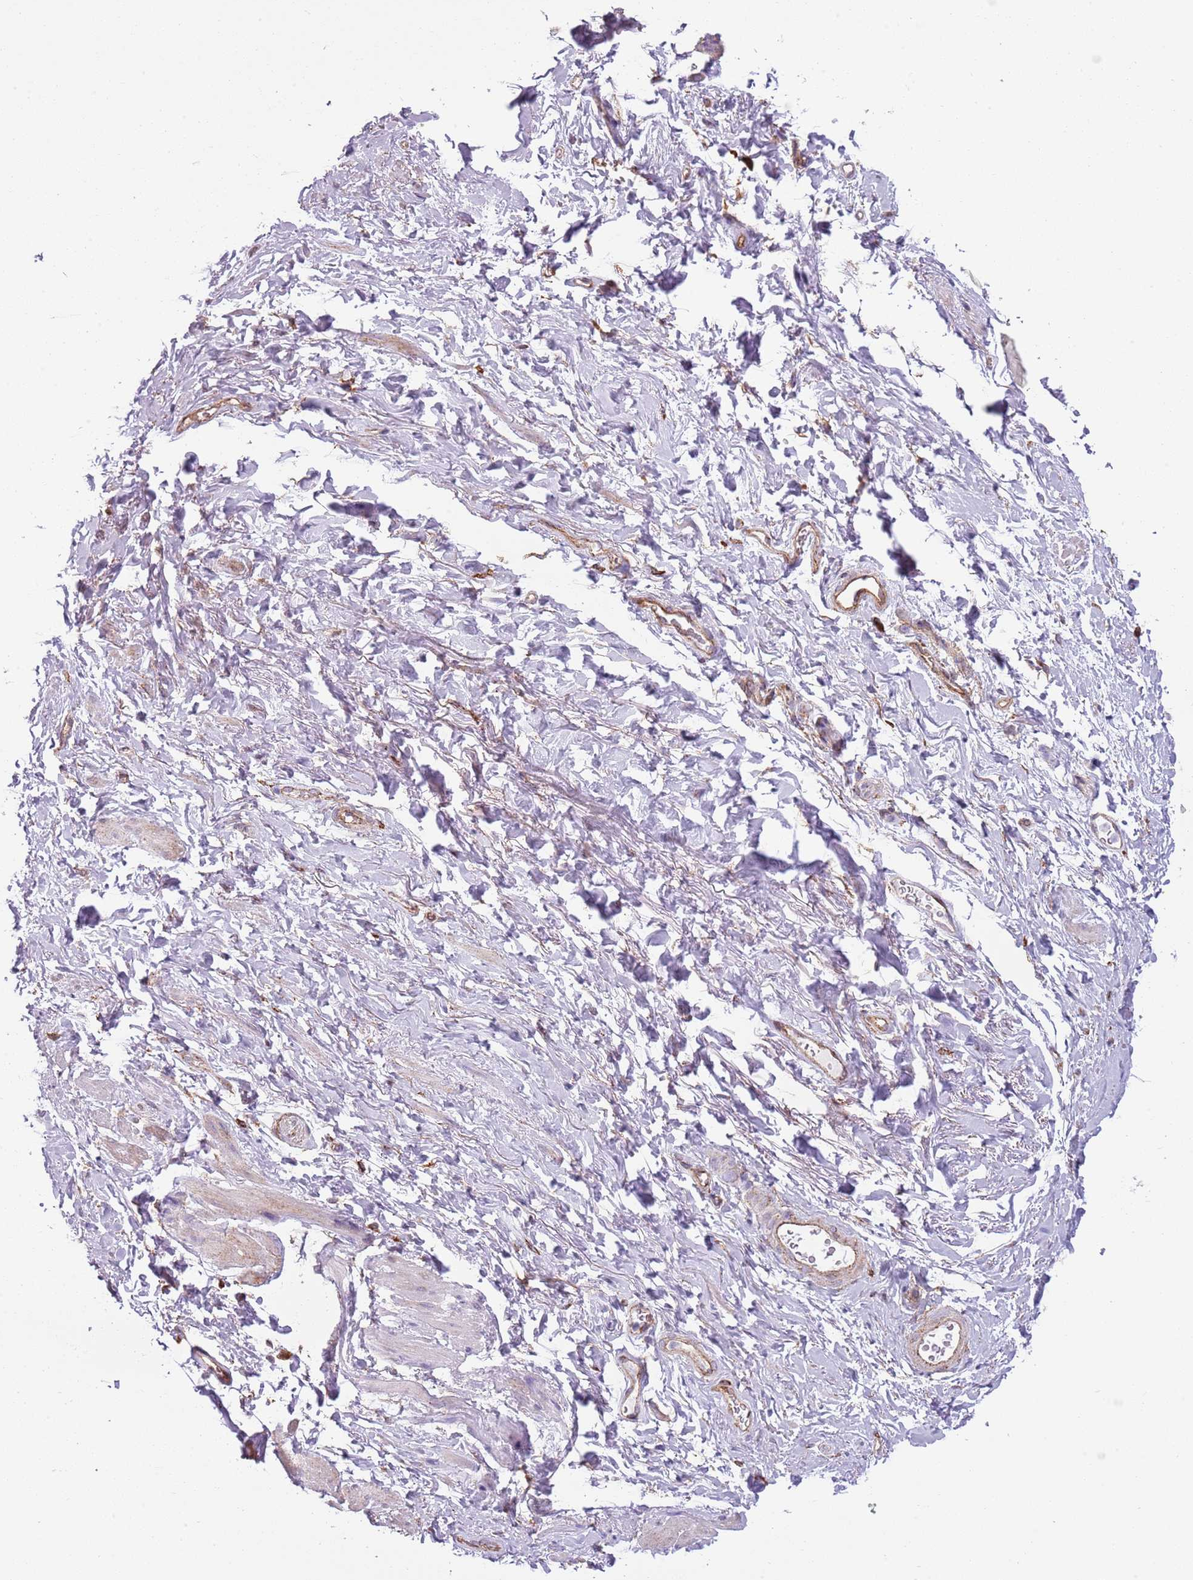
{"staining": {"intensity": "moderate", "quantity": "25%-75%", "location": "cytoplasmic/membranous"}, "tissue": "smooth muscle", "cell_type": "Smooth muscle cells", "image_type": "normal", "snomed": [{"axis": "morphology", "description": "Normal tissue, NOS"}, {"axis": "topography", "description": "Smooth muscle"}, {"axis": "topography", "description": "Peripheral nerve tissue"}], "caption": "Benign smooth muscle reveals moderate cytoplasmic/membranous staining in about 25%-75% of smooth muscle cells (Stains: DAB (3,3'-diaminobenzidine) in brown, nuclei in blue, Microscopy: brightfield microscopy at high magnification)..", "gene": "SNX1", "patient": {"sex": "male", "age": 69}}